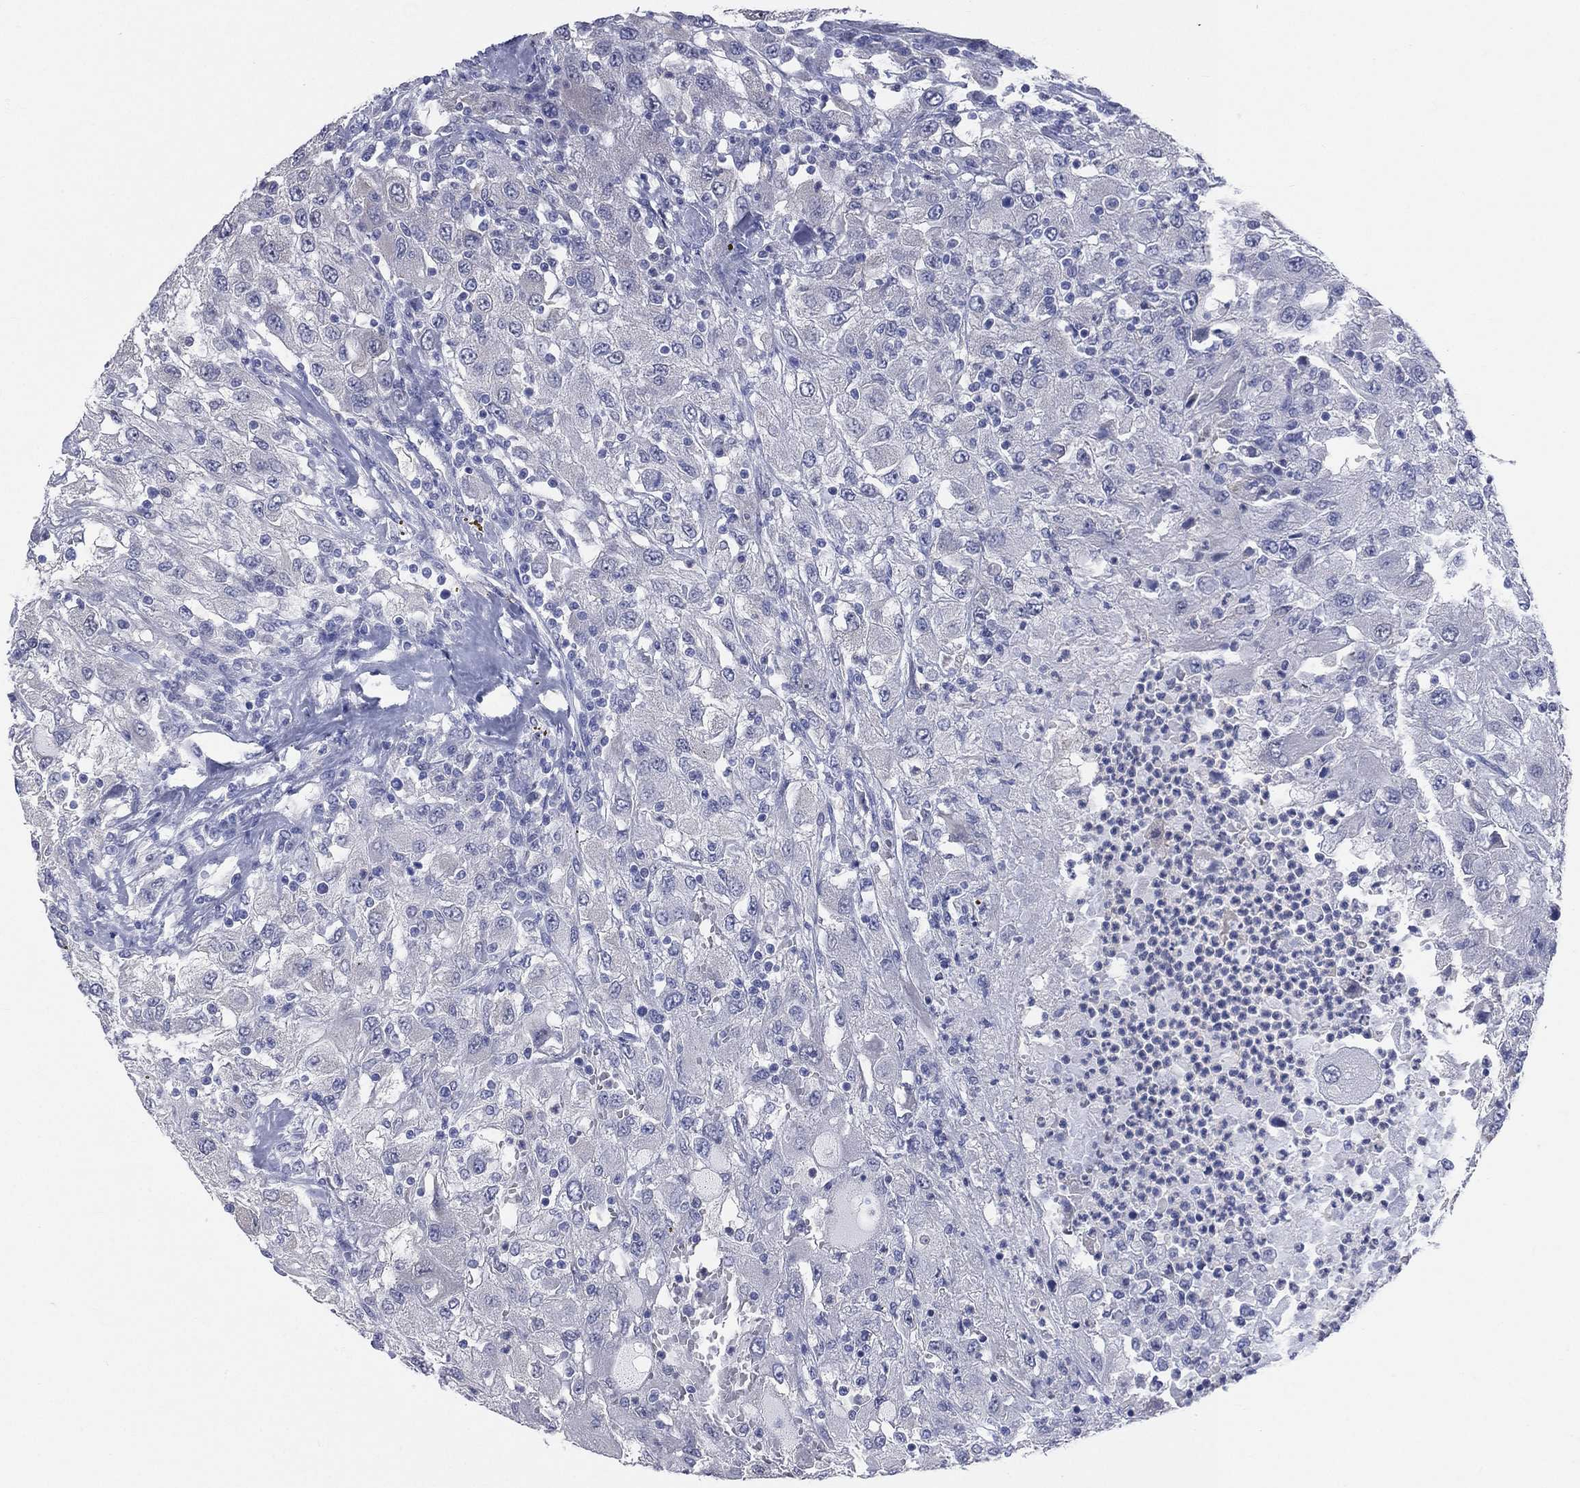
{"staining": {"intensity": "negative", "quantity": "none", "location": "none"}, "tissue": "renal cancer", "cell_type": "Tumor cells", "image_type": "cancer", "snomed": [{"axis": "morphology", "description": "Adenocarcinoma, NOS"}, {"axis": "topography", "description": "Kidney"}], "caption": "Immunohistochemical staining of human renal cancer (adenocarcinoma) exhibits no significant expression in tumor cells. The staining was performed using DAB to visualize the protein expression in brown, while the nuclei were stained in blue with hematoxylin (Magnification: 20x).", "gene": "AKAP3", "patient": {"sex": "female", "age": 67}}